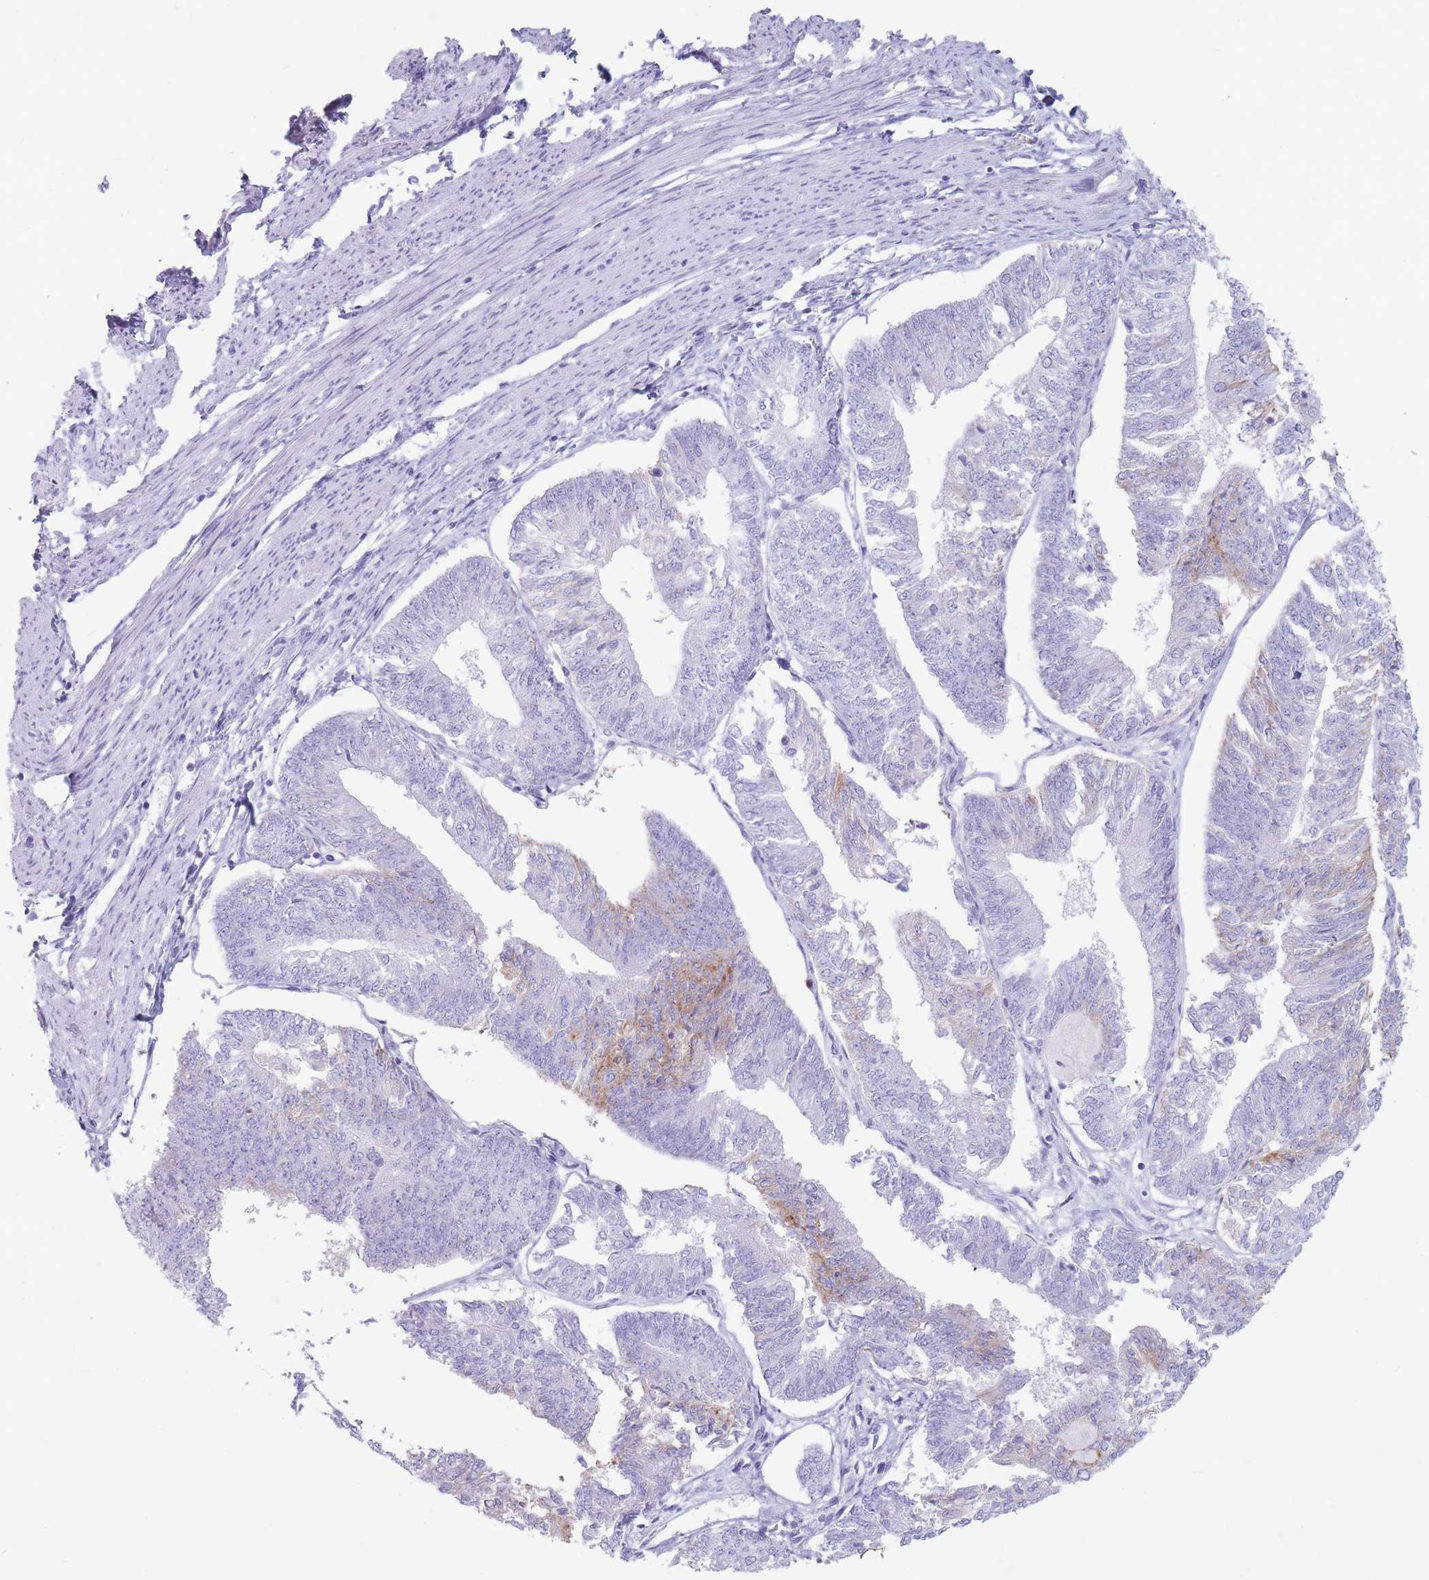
{"staining": {"intensity": "moderate", "quantity": "<25%", "location": "cytoplasmic/membranous"}, "tissue": "endometrial cancer", "cell_type": "Tumor cells", "image_type": "cancer", "snomed": [{"axis": "morphology", "description": "Adenocarcinoma, NOS"}, {"axis": "topography", "description": "Endometrium"}], "caption": "Tumor cells display low levels of moderate cytoplasmic/membranous expression in approximately <25% of cells in human adenocarcinoma (endometrial).", "gene": "ST3GAL5", "patient": {"sex": "female", "age": 58}}